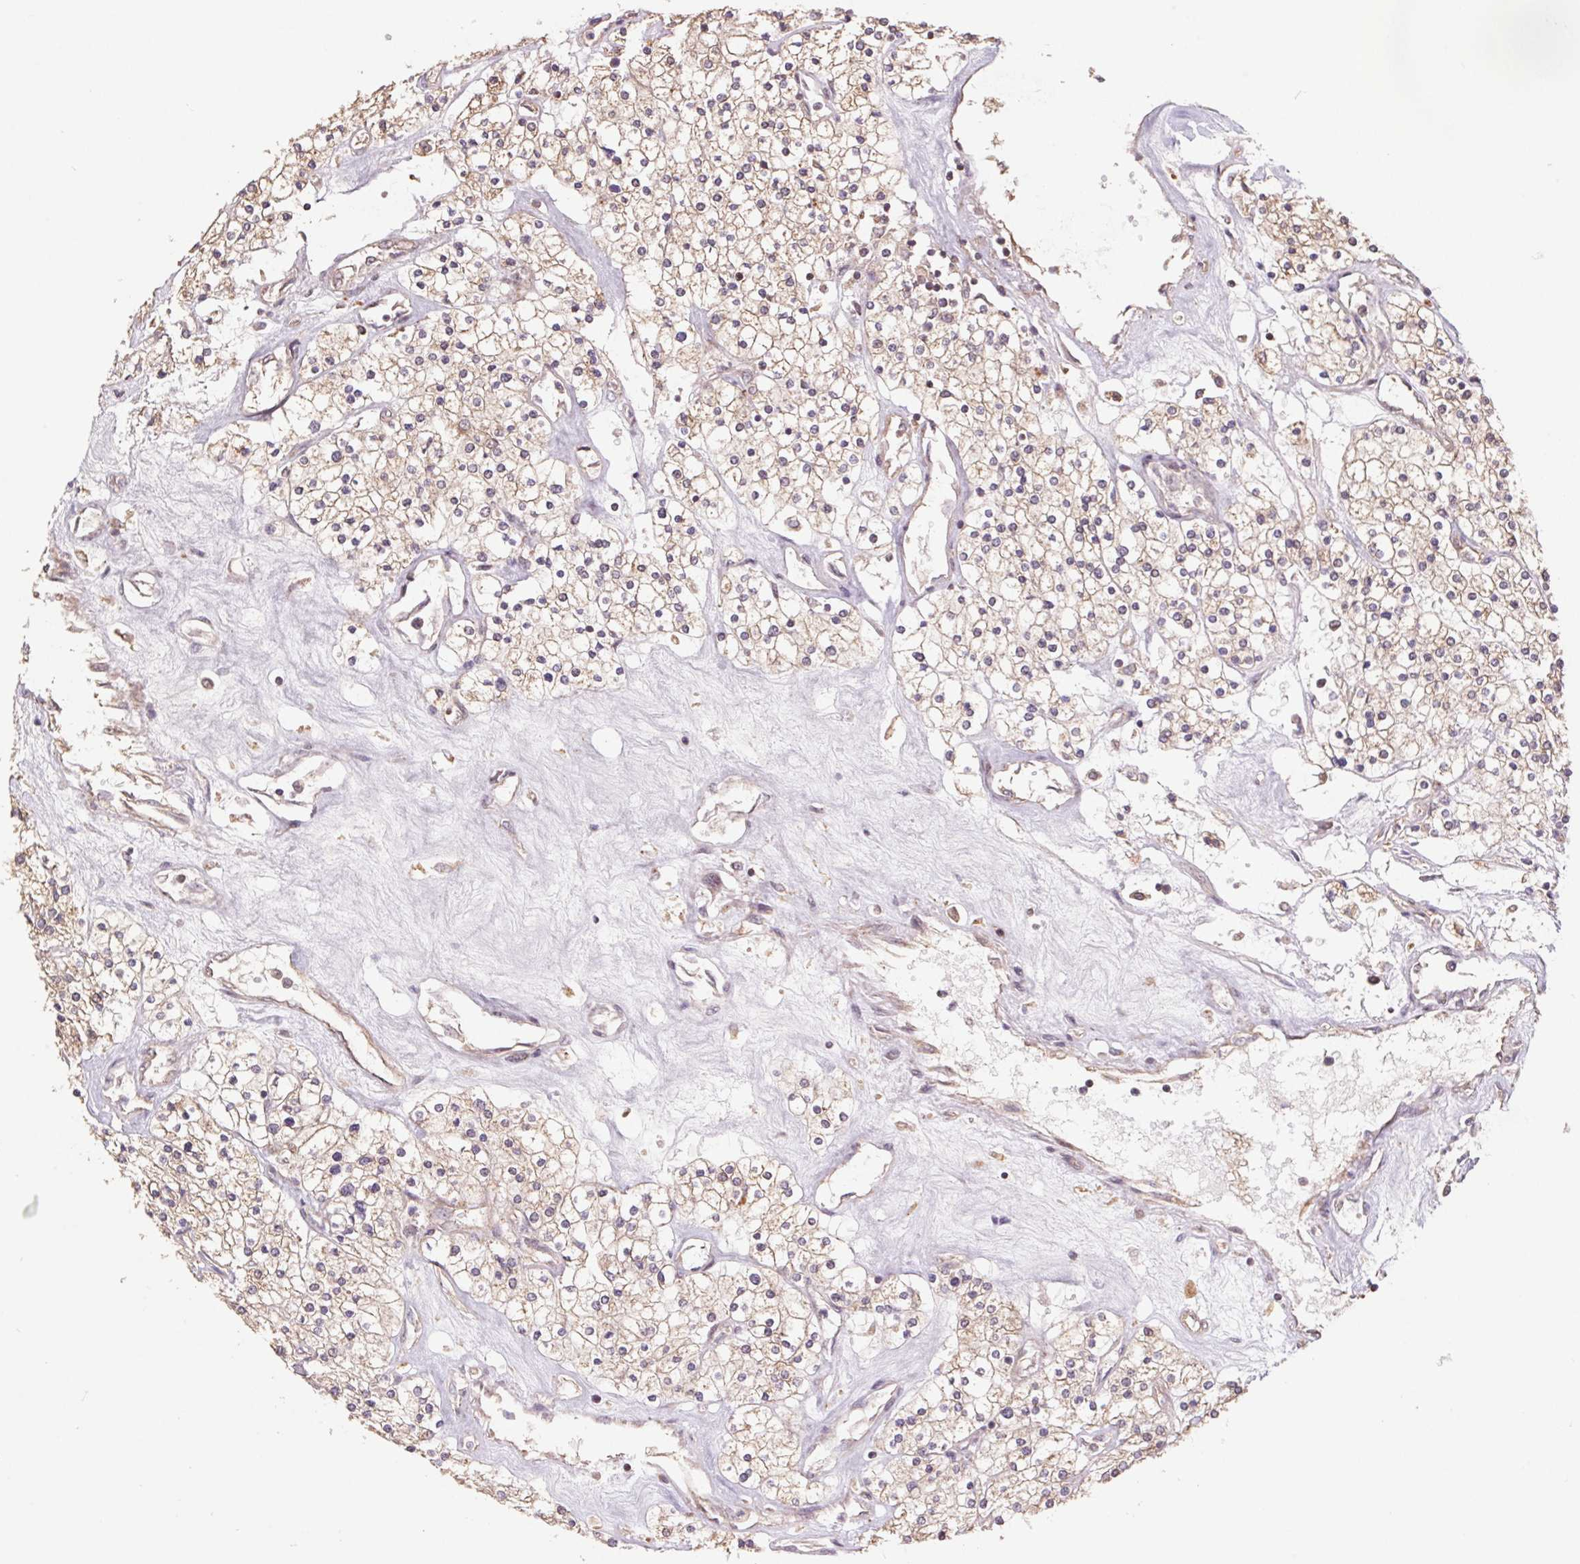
{"staining": {"intensity": "weak", "quantity": ">75%", "location": "cytoplasmic/membranous"}, "tissue": "renal cancer", "cell_type": "Tumor cells", "image_type": "cancer", "snomed": [{"axis": "morphology", "description": "Adenocarcinoma, NOS"}, {"axis": "topography", "description": "Kidney"}], "caption": "Protein staining of renal cancer tissue reveals weak cytoplasmic/membranous positivity in approximately >75% of tumor cells.", "gene": "PDHA1", "patient": {"sex": "male", "age": 80}}